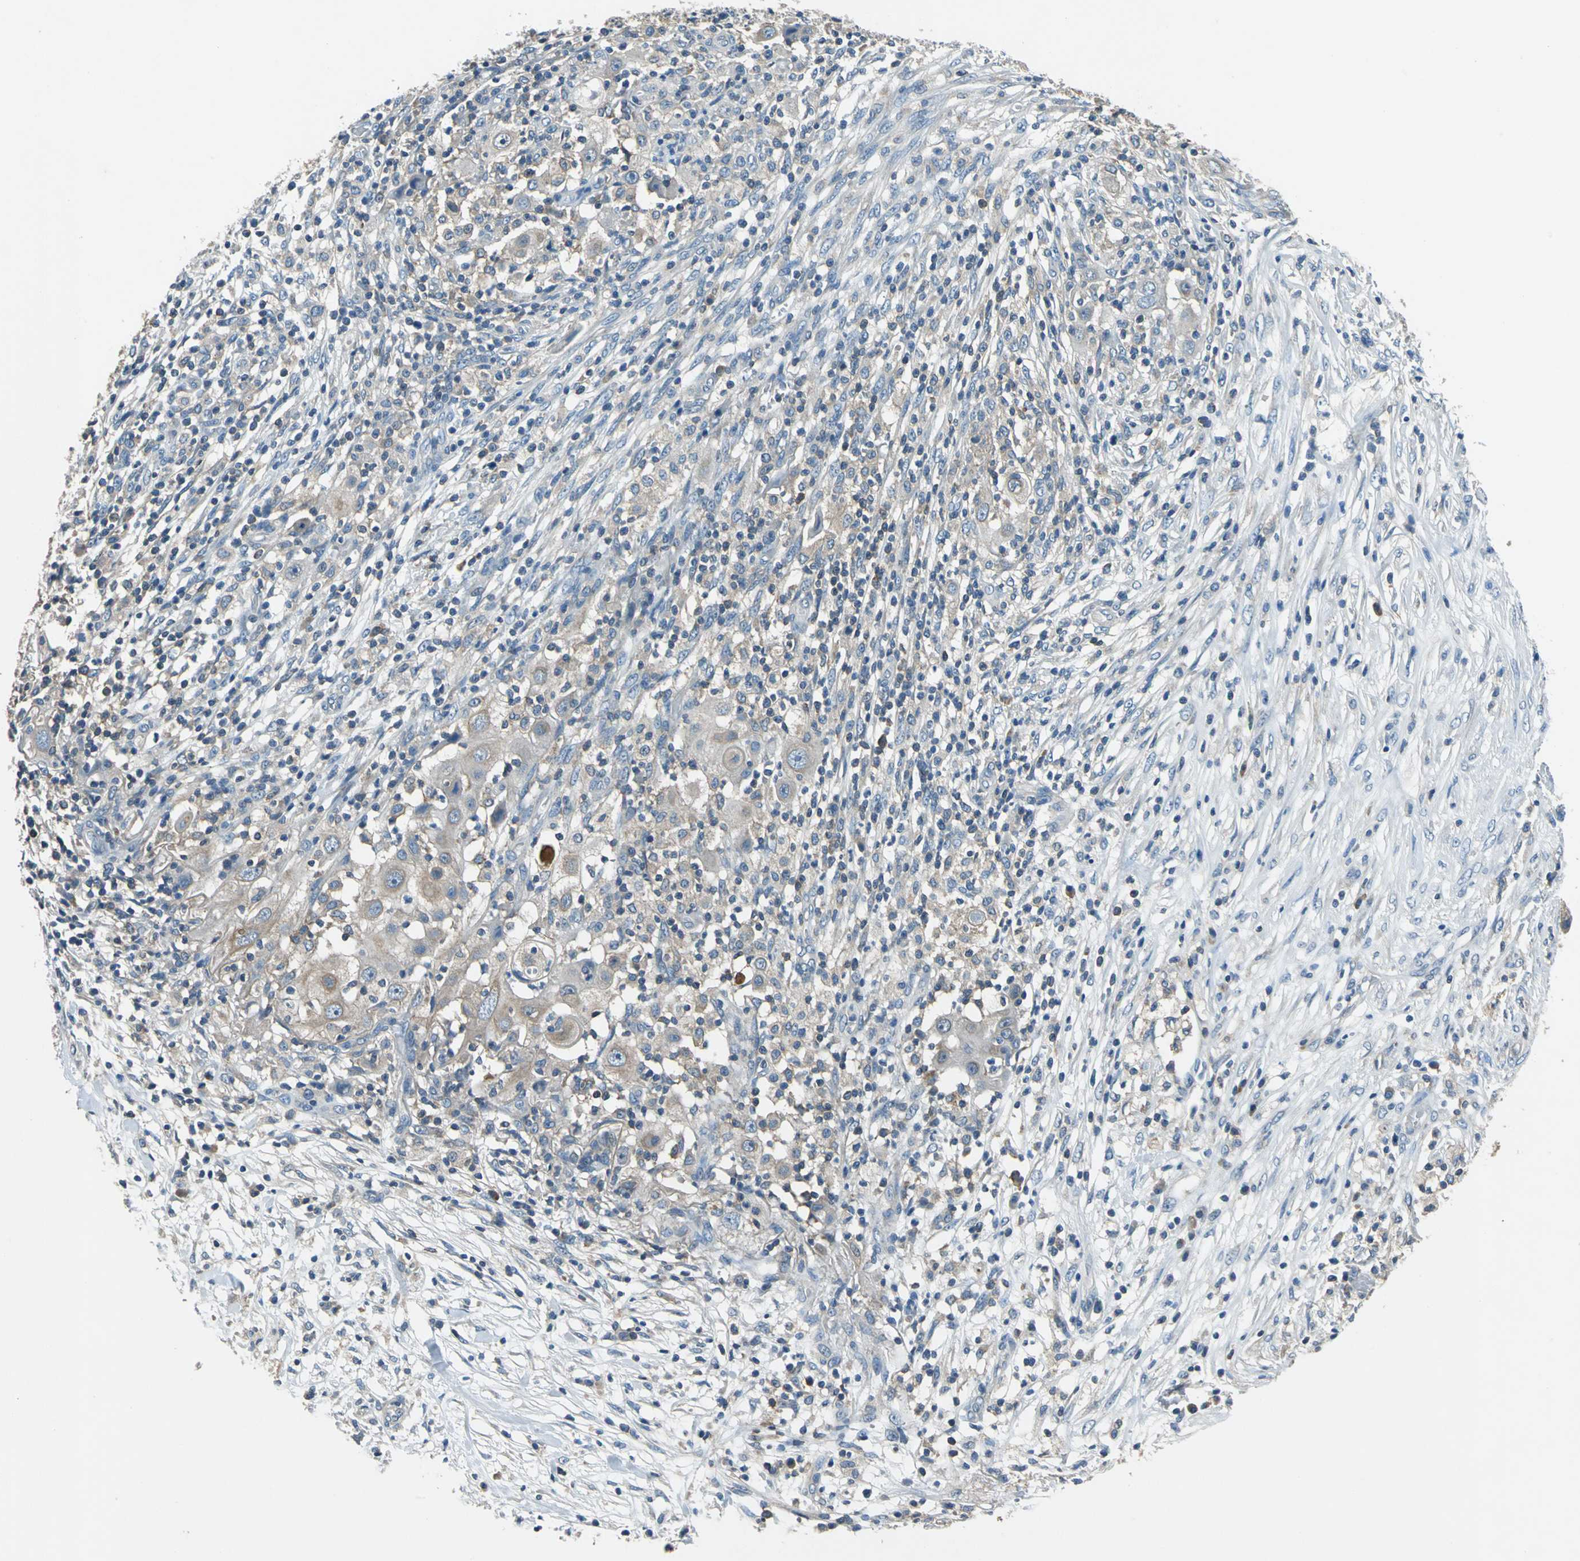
{"staining": {"intensity": "weak", "quantity": "25%-75%", "location": "cytoplasmic/membranous"}, "tissue": "ovarian cancer", "cell_type": "Tumor cells", "image_type": "cancer", "snomed": [{"axis": "morphology", "description": "Carcinoma, endometroid"}, {"axis": "topography", "description": "Ovary"}], "caption": "This image shows ovarian cancer stained with immunohistochemistry (IHC) to label a protein in brown. The cytoplasmic/membranous of tumor cells show weak positivity for the protein. Nuclei are counter-stained blue.", "gene": "PRKCA", "patient": {"sex": "female", "age": 42}}